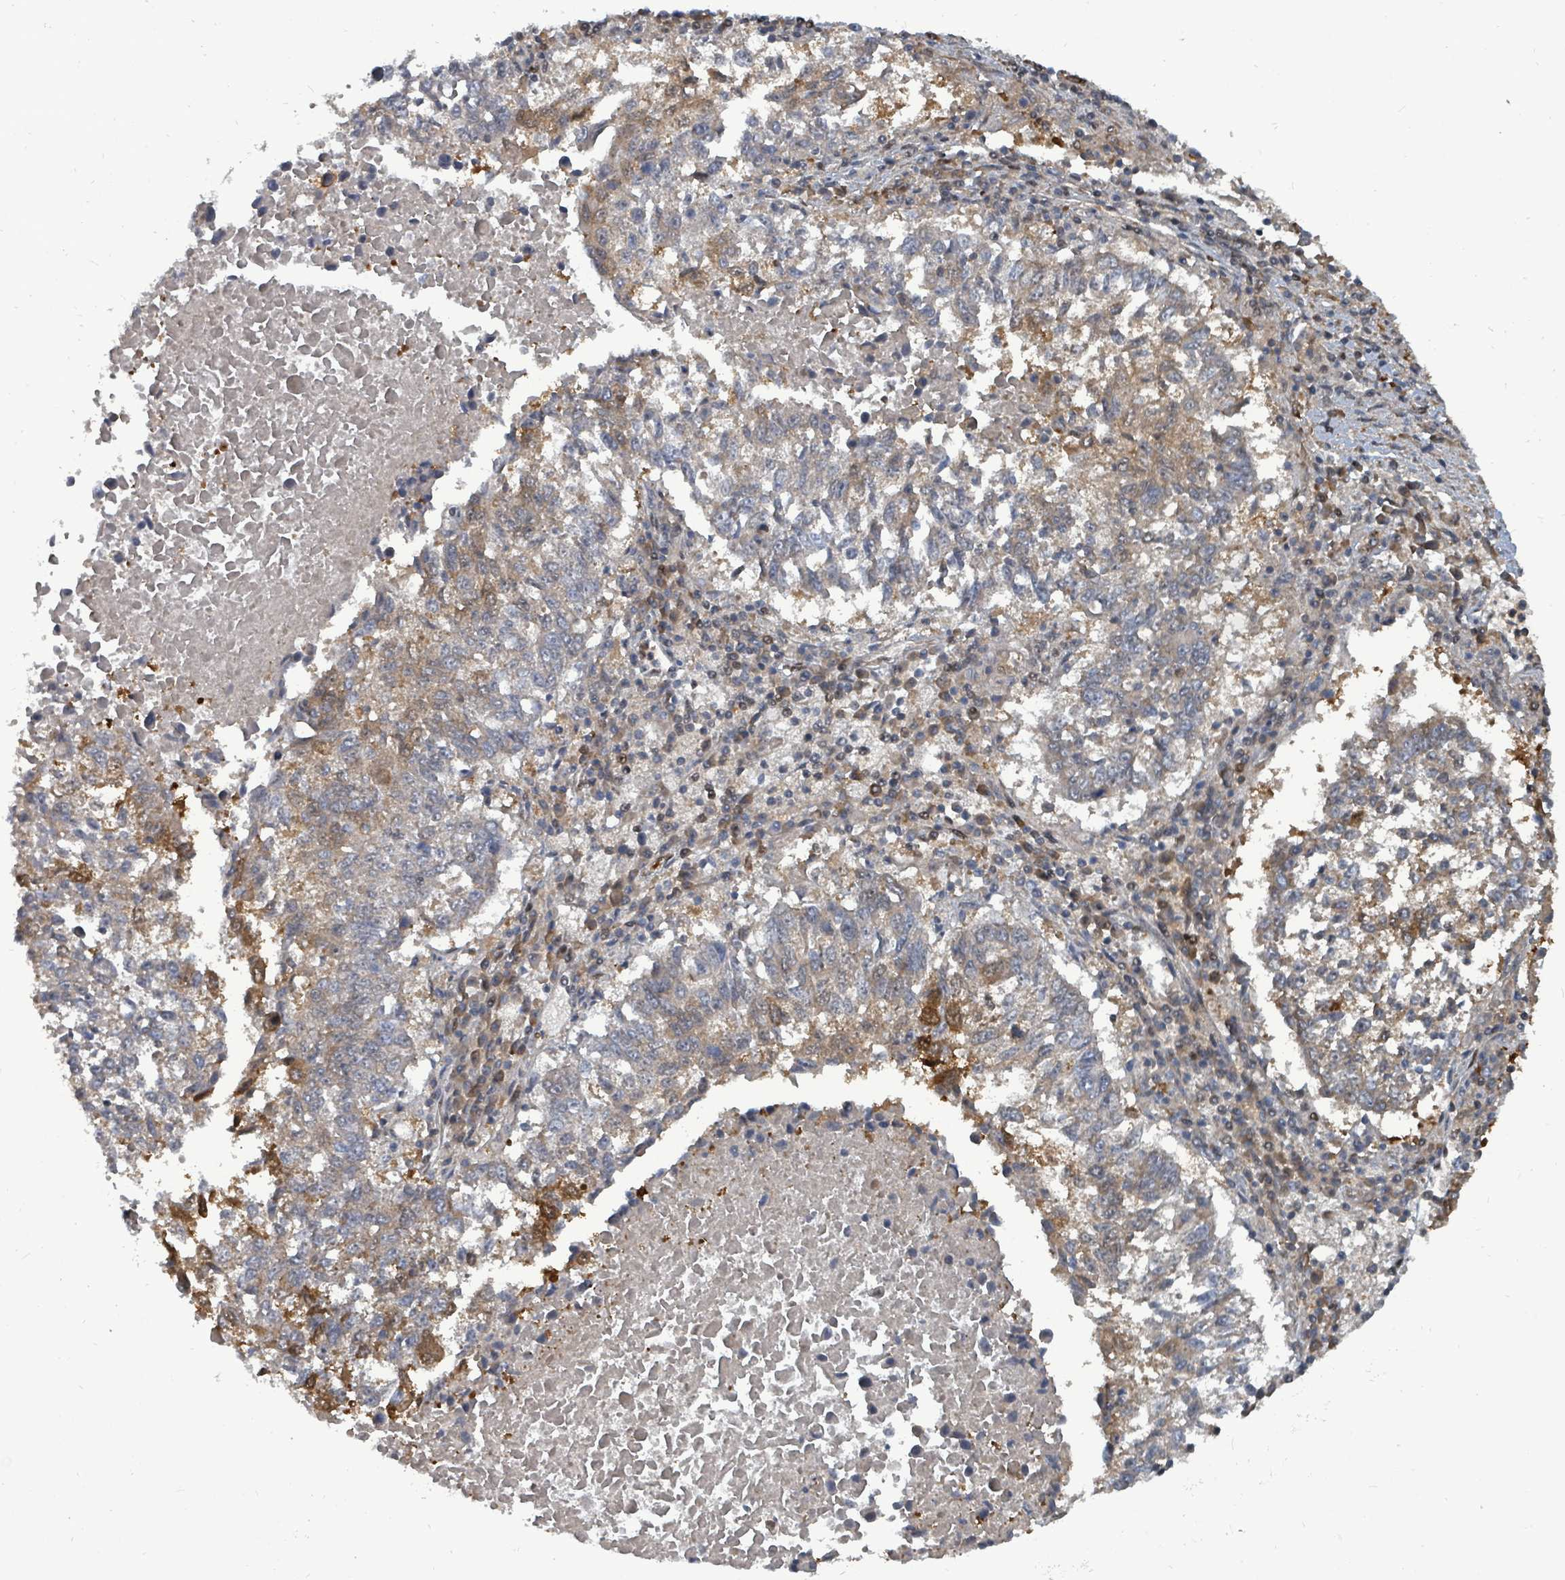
{"staining": {"intensity": "weak", "quantity": "25%-75%", "location": "cytoplasmic/membranous"}, "tissue": "lung cancer", "cell_type": "Tumor cells", "image_type": "cancer", "snomed": [{"axis": "morphology", "description": "Squamous cell carcinoma, NOS"}, {"axis": "topography", "description": "Lung"}], "caption": "IHC of human lung cancer exhibits low levels of weak cytoplasmic/membranous staining in about 25%-75% of tumor cells. (DAB (3,3'-diaminobenzidine) = brown stain, brightfield microscopy at high magnification).", "gene": "TRDMT1", "patient": {"sex": "male", "age": 73}}